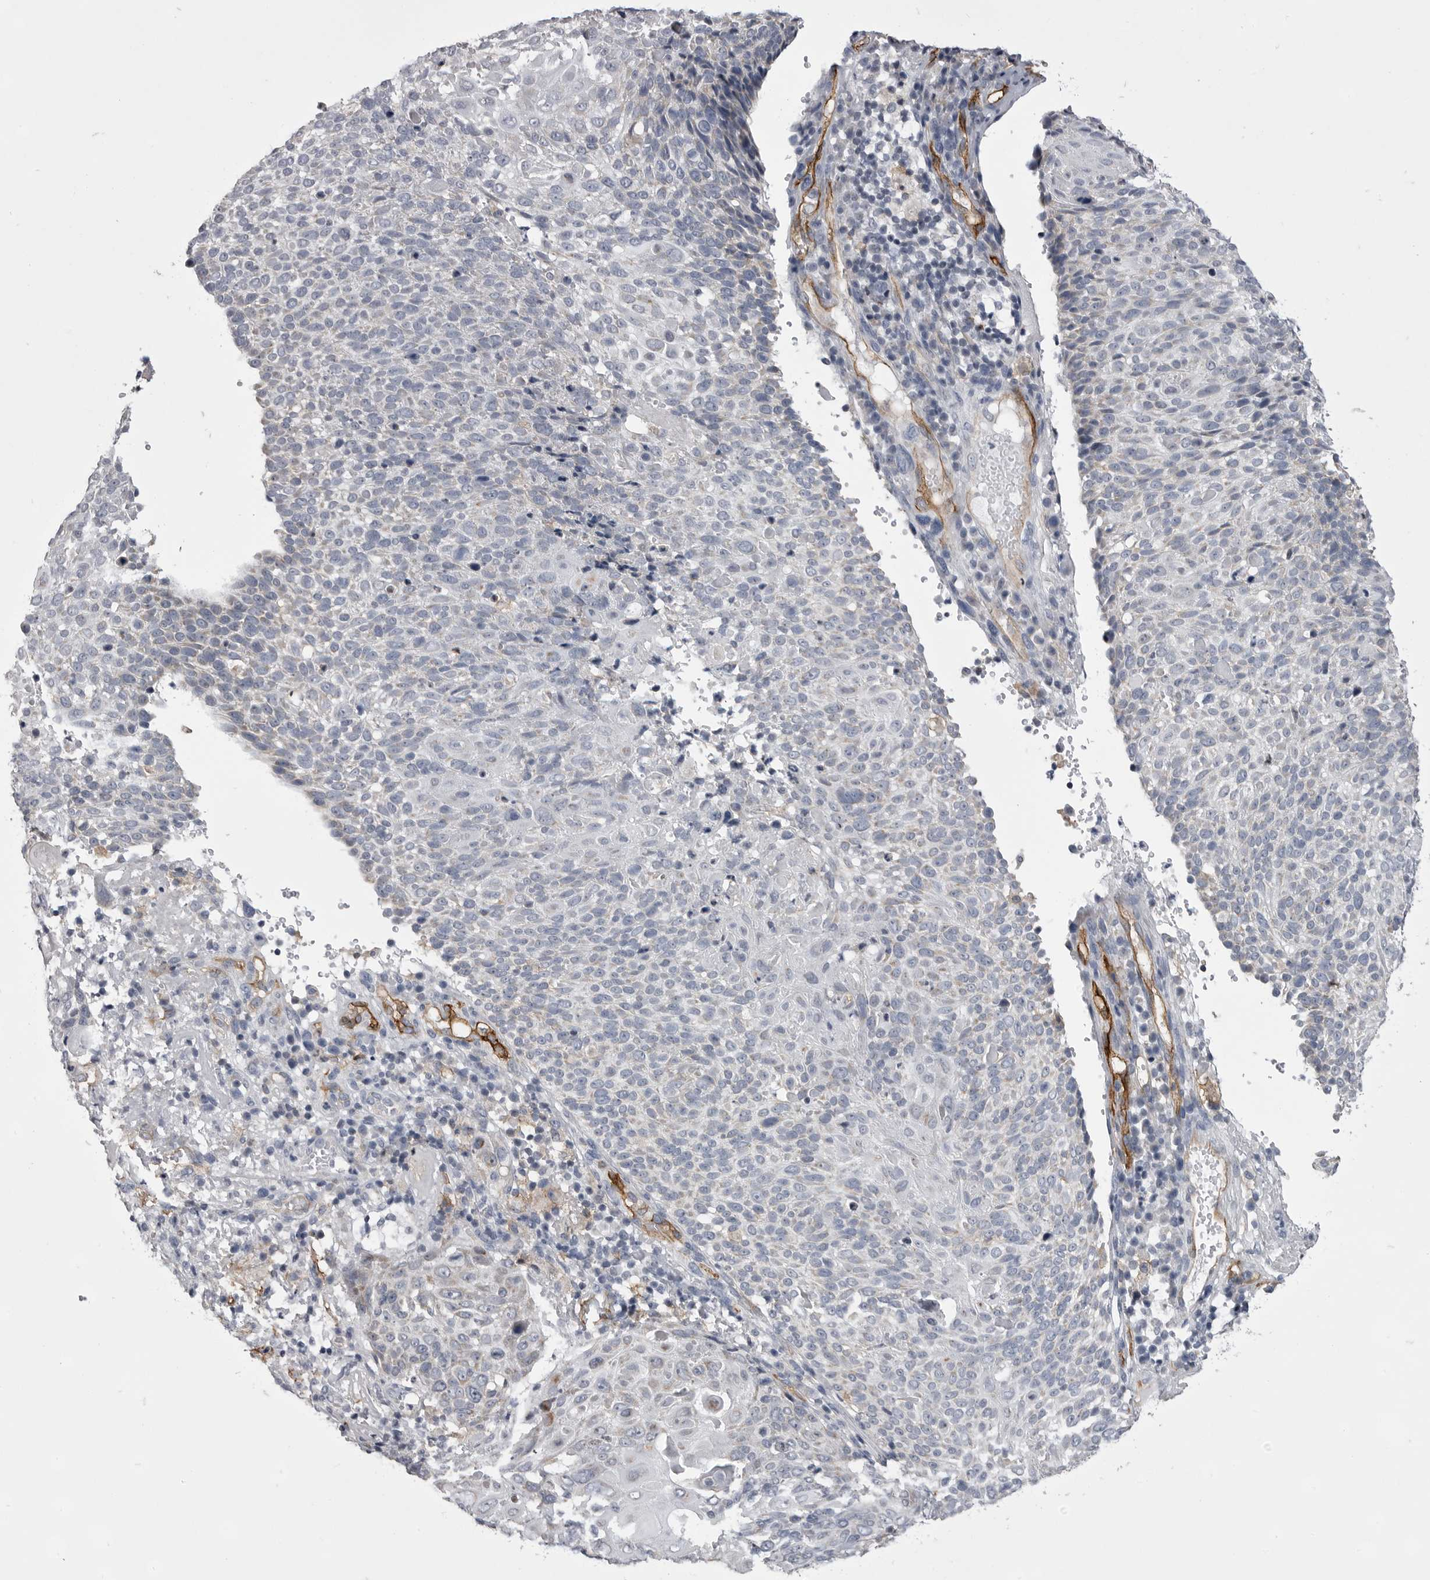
{"staining": {"intensity": "negative", "quantity": "none", "location": "none"}, "tissue": "cervical cancer", "cell_type": "Tumor cells", "image_type": "cancer", "snomed": [{"axis": "morphology", "description": "Squamous cell carcinoma, NOS"}, {"axis": "topography", "description": "Cervix"}], "caption": "Image shows no protein positivity in tumor cells of cervical cancer (squamous cell carcinoma) tissue.", "gene": "OPLAH", "patient": {"sex": "female", "age": 74}}